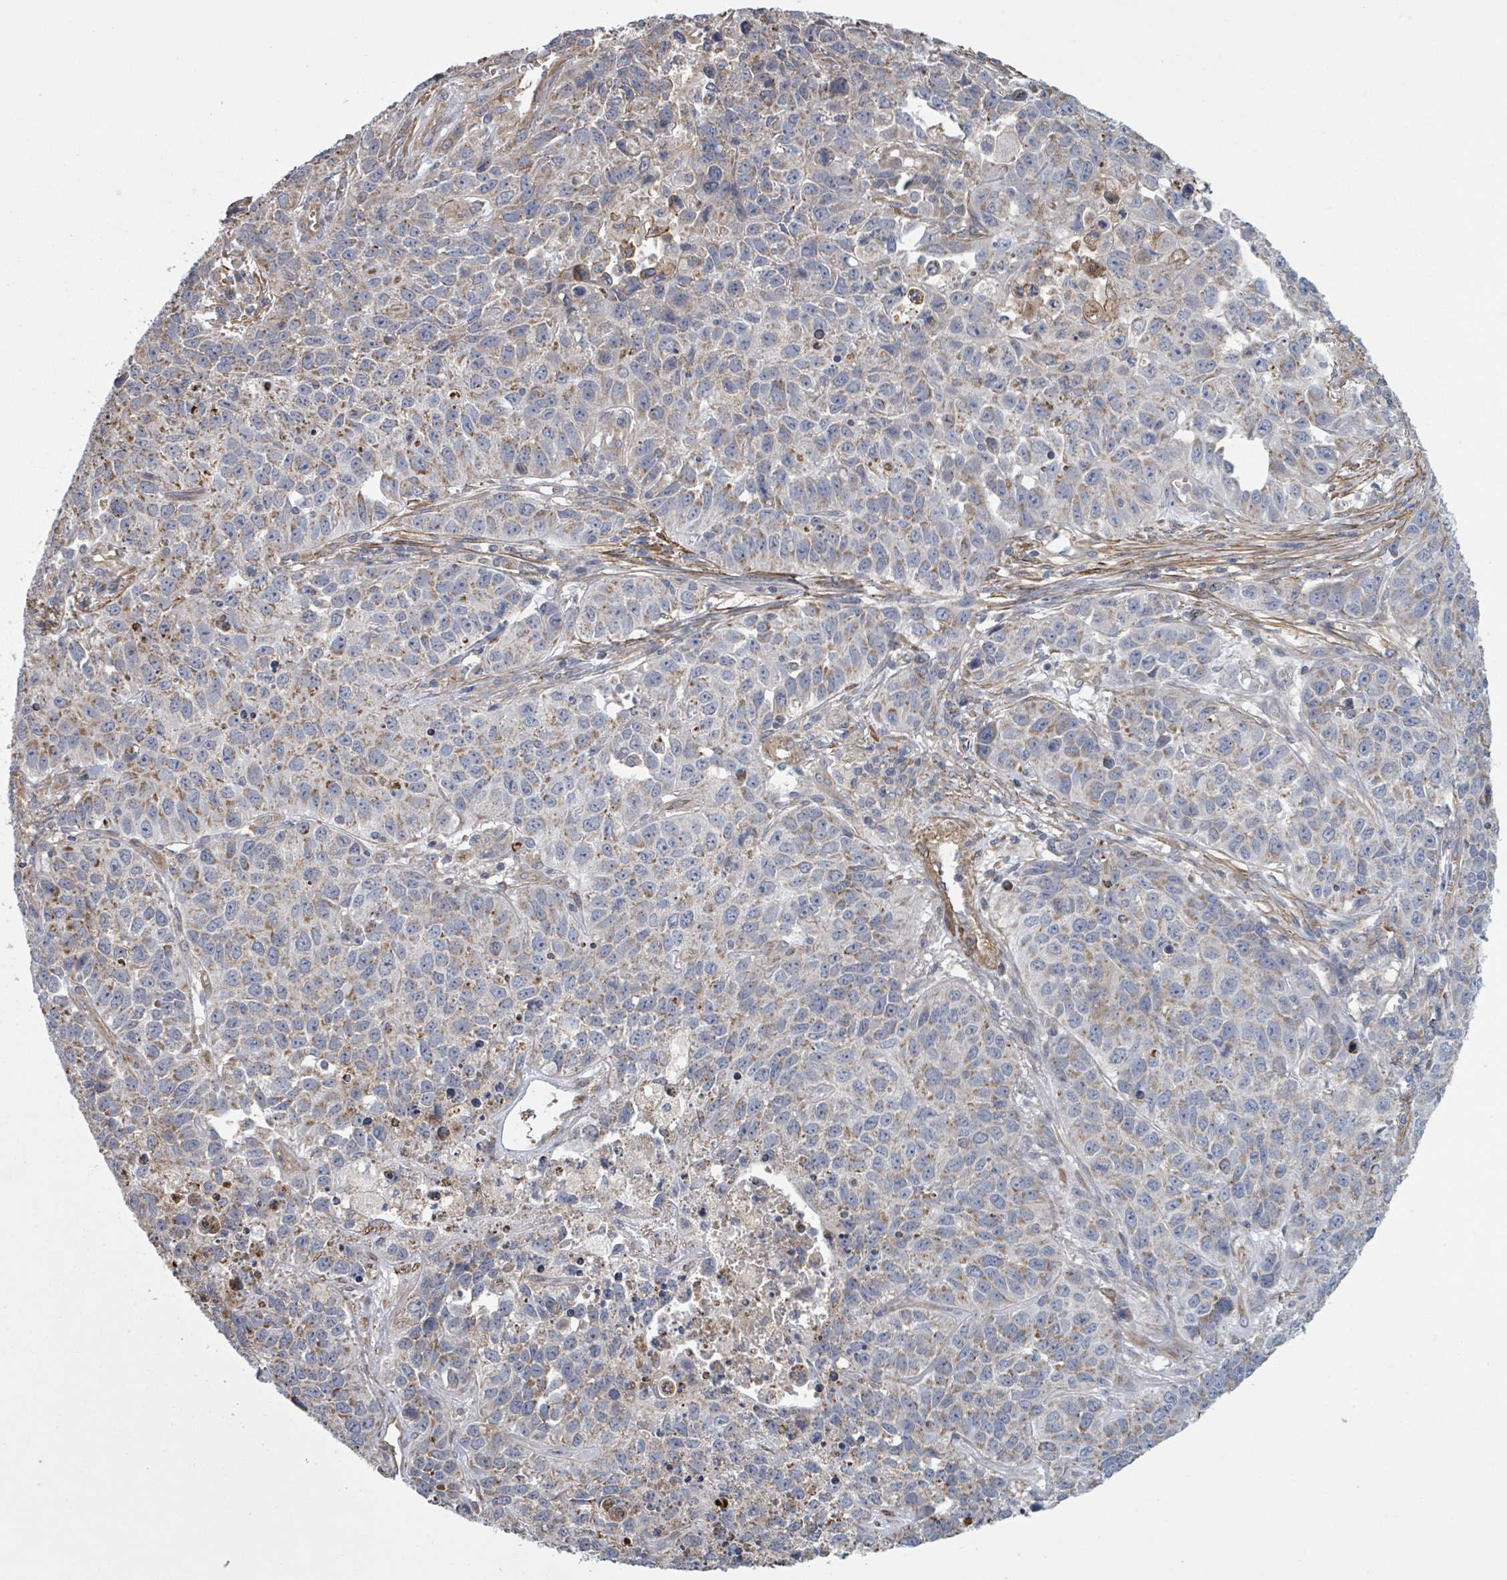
{"staining": {"intensity": "weak", "quantity": "25%-75%", "location": "cytoplasmic/membranous"}, "tissue": "lung cancer", "cell_type": "Tumor cells", "image_type": "cancer", "snomed": [{"axis": "morphology", "description": "Squamous cell carcinoma, NOS"}, {"axis": "topography", "description": "Lung"}], "caption": "Protein expression analysis of human squamous cell carcinoma (lung) reveals weak cytoplasmic/membranous expression in approximately 25%-75% of tumor cells.", "gene": "ADCK1", "patient": {"sex": "male", "age": 76}}